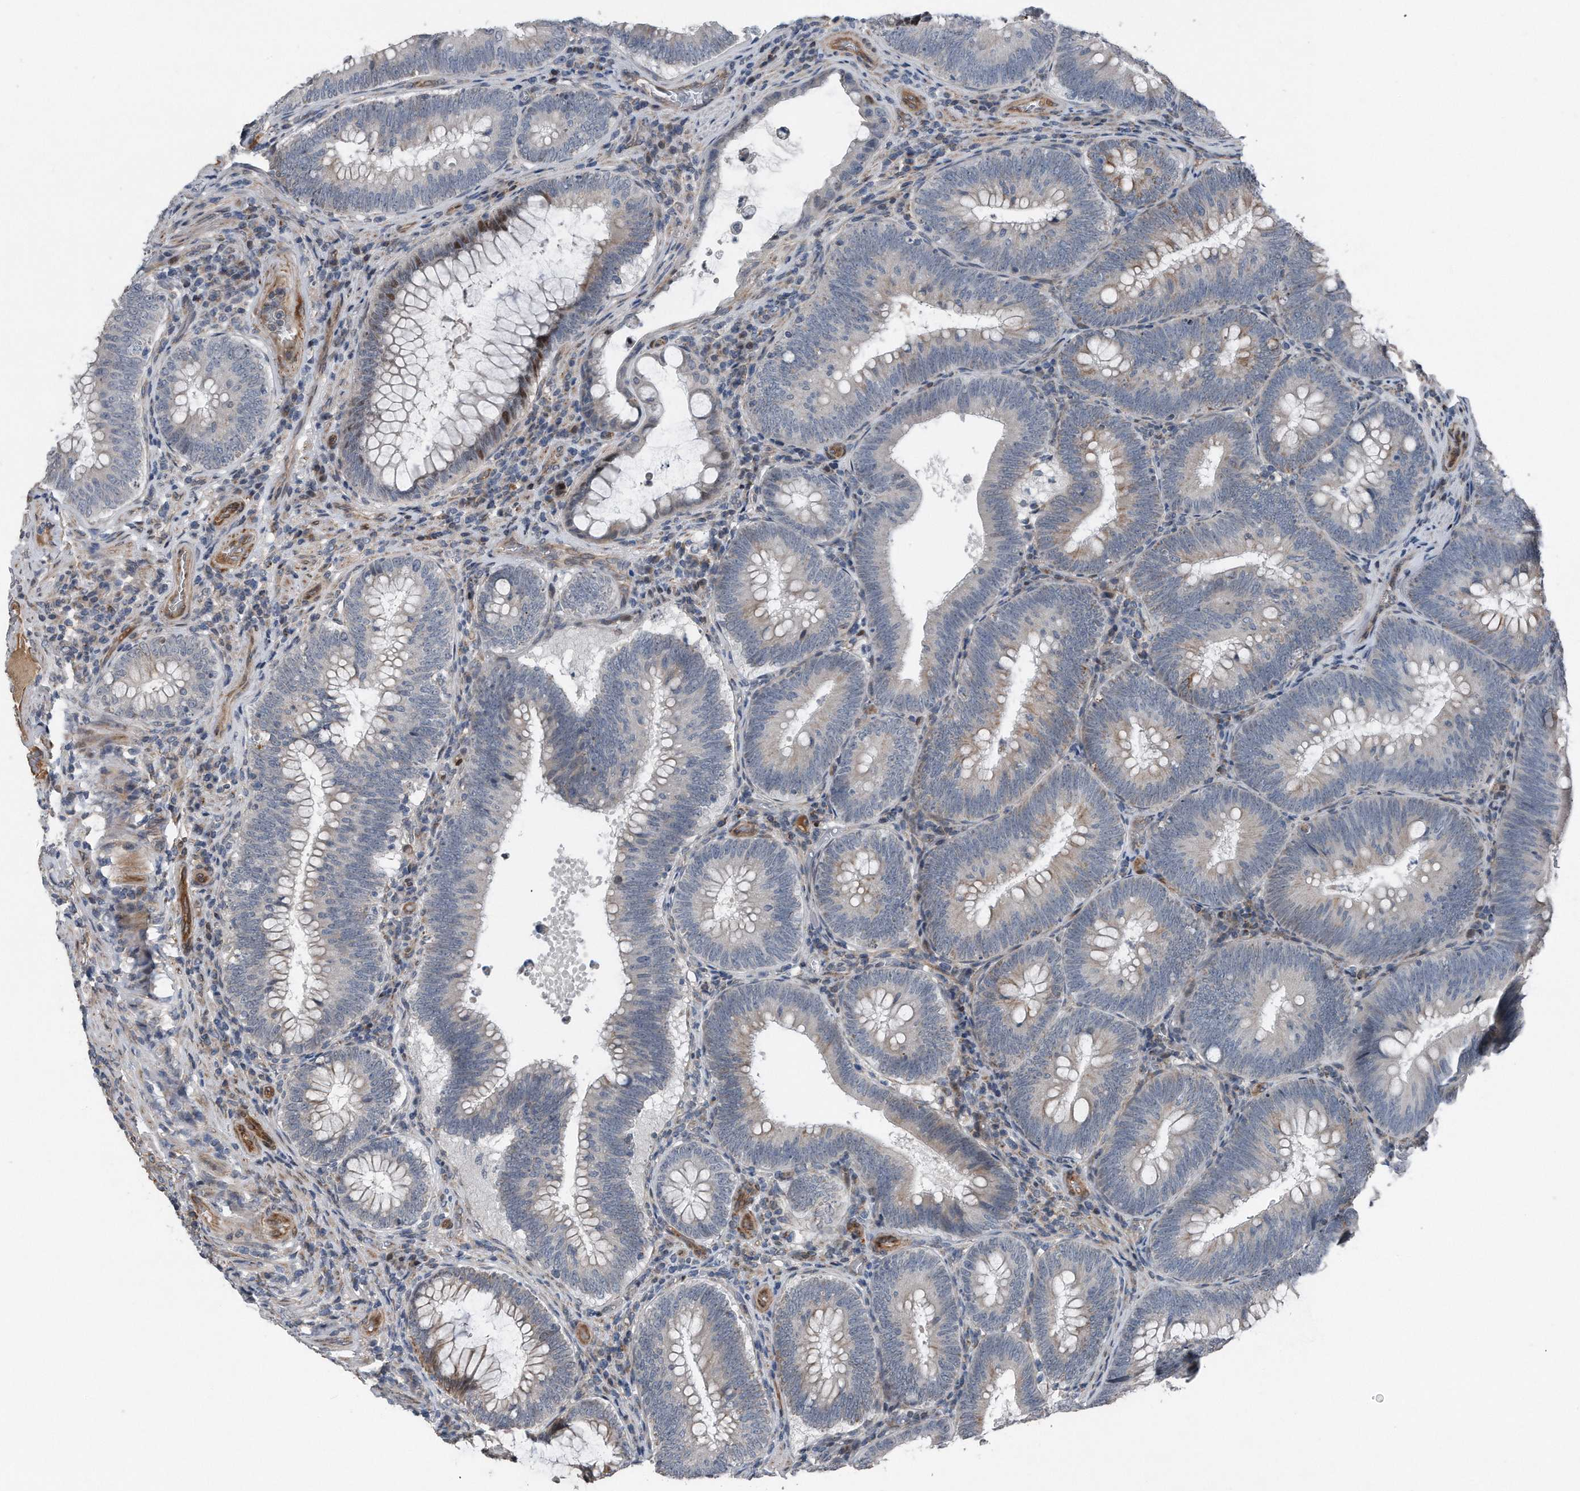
{"staining": {"intensity": "moderate", "quantity": "<25%", "location": "cytoplasmic/membranous,nuclear"}, "tissue": "colorectal cancer", "cell_type": "Tumor cells", "image_type": "cancer", "snomed": [{"axis": "morphology", "description": "Normal tissue, NOS"}, {"axis": "topography", "description": "Colon"}], "caption": "High-magnification brightfield microscopy of colorectal cancer stained with DAB (brown) and counterstained with hematoxylin (blue). tumor cells exhibit moderate cytoplasmic/membranous and nuclear positivity is present in approximately<25% of cells. The staining was performed using DAB to visualize the protein expression in brown, while the nuclei were stained in blue with hematoxylin (Magnification: 20x).", "gene": "DST", "patient": {"sex": "female", "age": 82}}